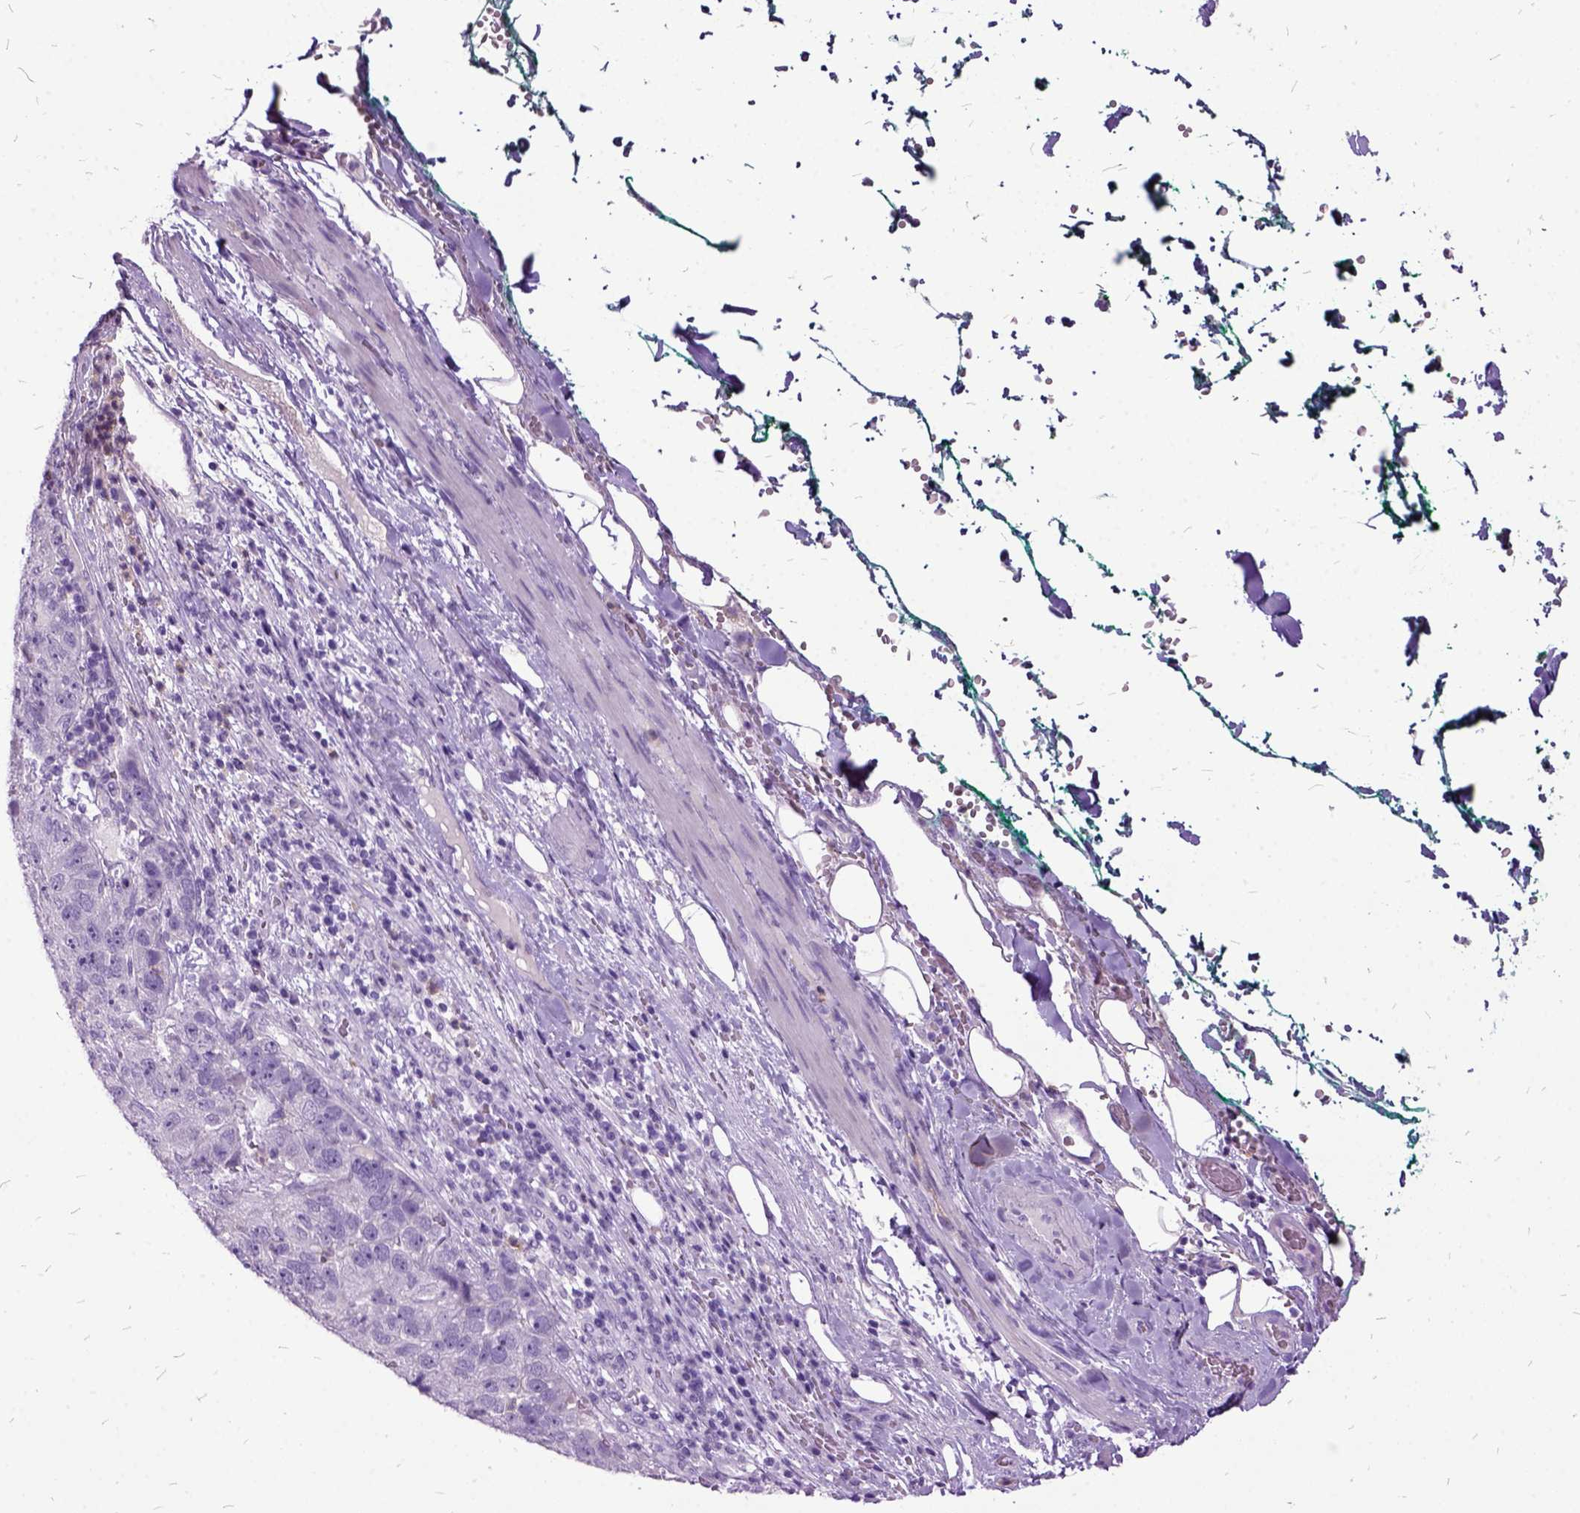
{"staining": {"intensity": "negative", "quantity": "none", "location": "none"}, "tissue": "pancreatic cancer", "cell_type": "Tumor cells", "image_type": "cancer", "snomed": [{"axis": "morphology", "description": "Adenocarcinoma, NOS"}, {"axis": "topography", "description": "Pancreas"}], "caption": "A micrograph of adenocarcinoma (pancreatic) stained for a protein reveals no brown staining in tumor cells. (DAB immunohistochemistry with hematoxylin counter stain).", "gene": "MME", "patient": {"sex": "female", "age": 61}}